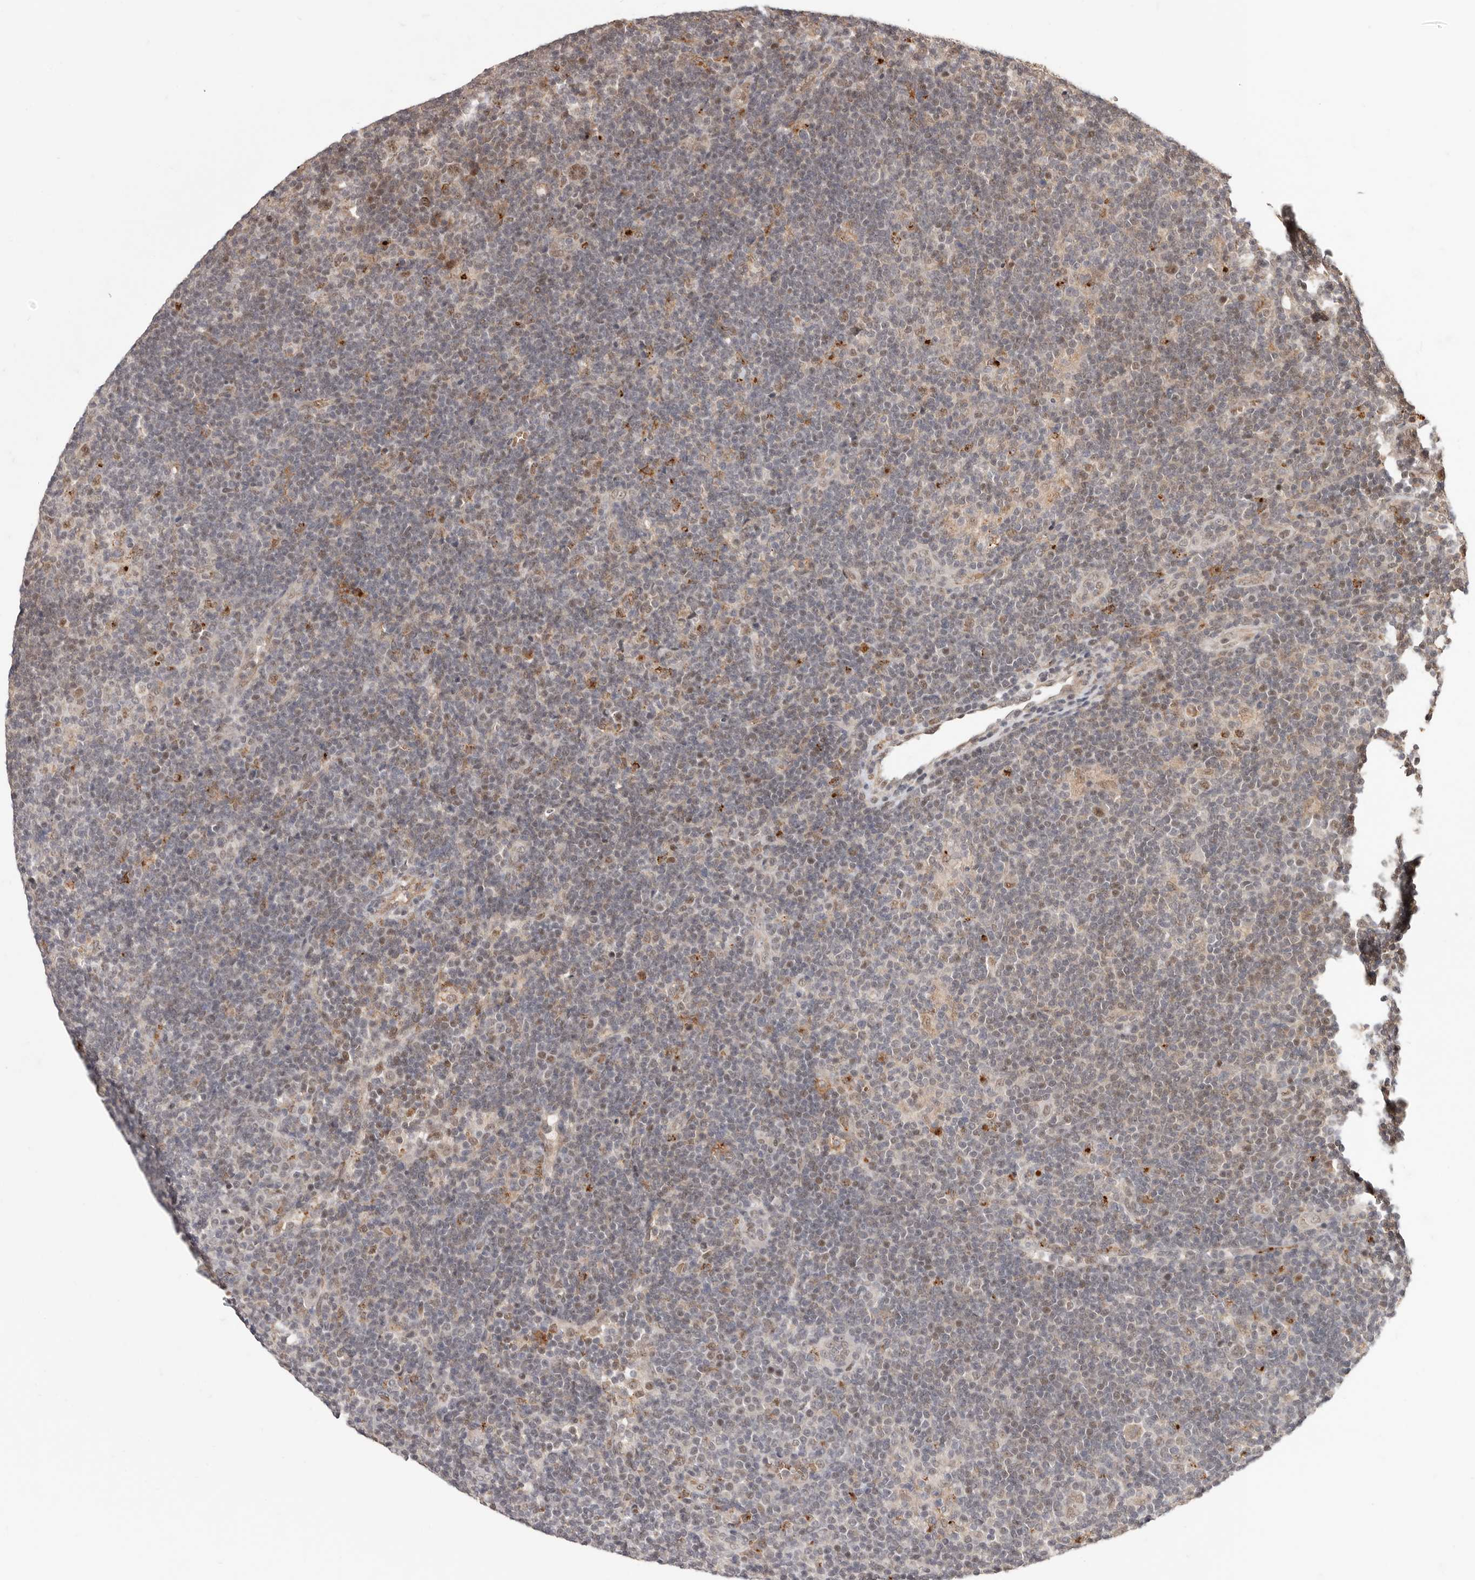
{"staining": {"intensity": "weak", "quantity": ">75%", "location": "nuclear"}, "tissue": "lymphoma", "cell_type": "Tumor cells", "image_type": "cancer", "snomed": [{"axis": "morphology", "description": "Hodgkin's disease, NOS"}, {"axis": "topography", "description": "Lymph node"}], "caption": "Immunohistochemistry of human Hodgkin's disease exhibits low levels of weak nuclear expression in about >75% of tumor cells.", "gene": "NCOA3", "patient": {"sex": "female", "age": 57}}